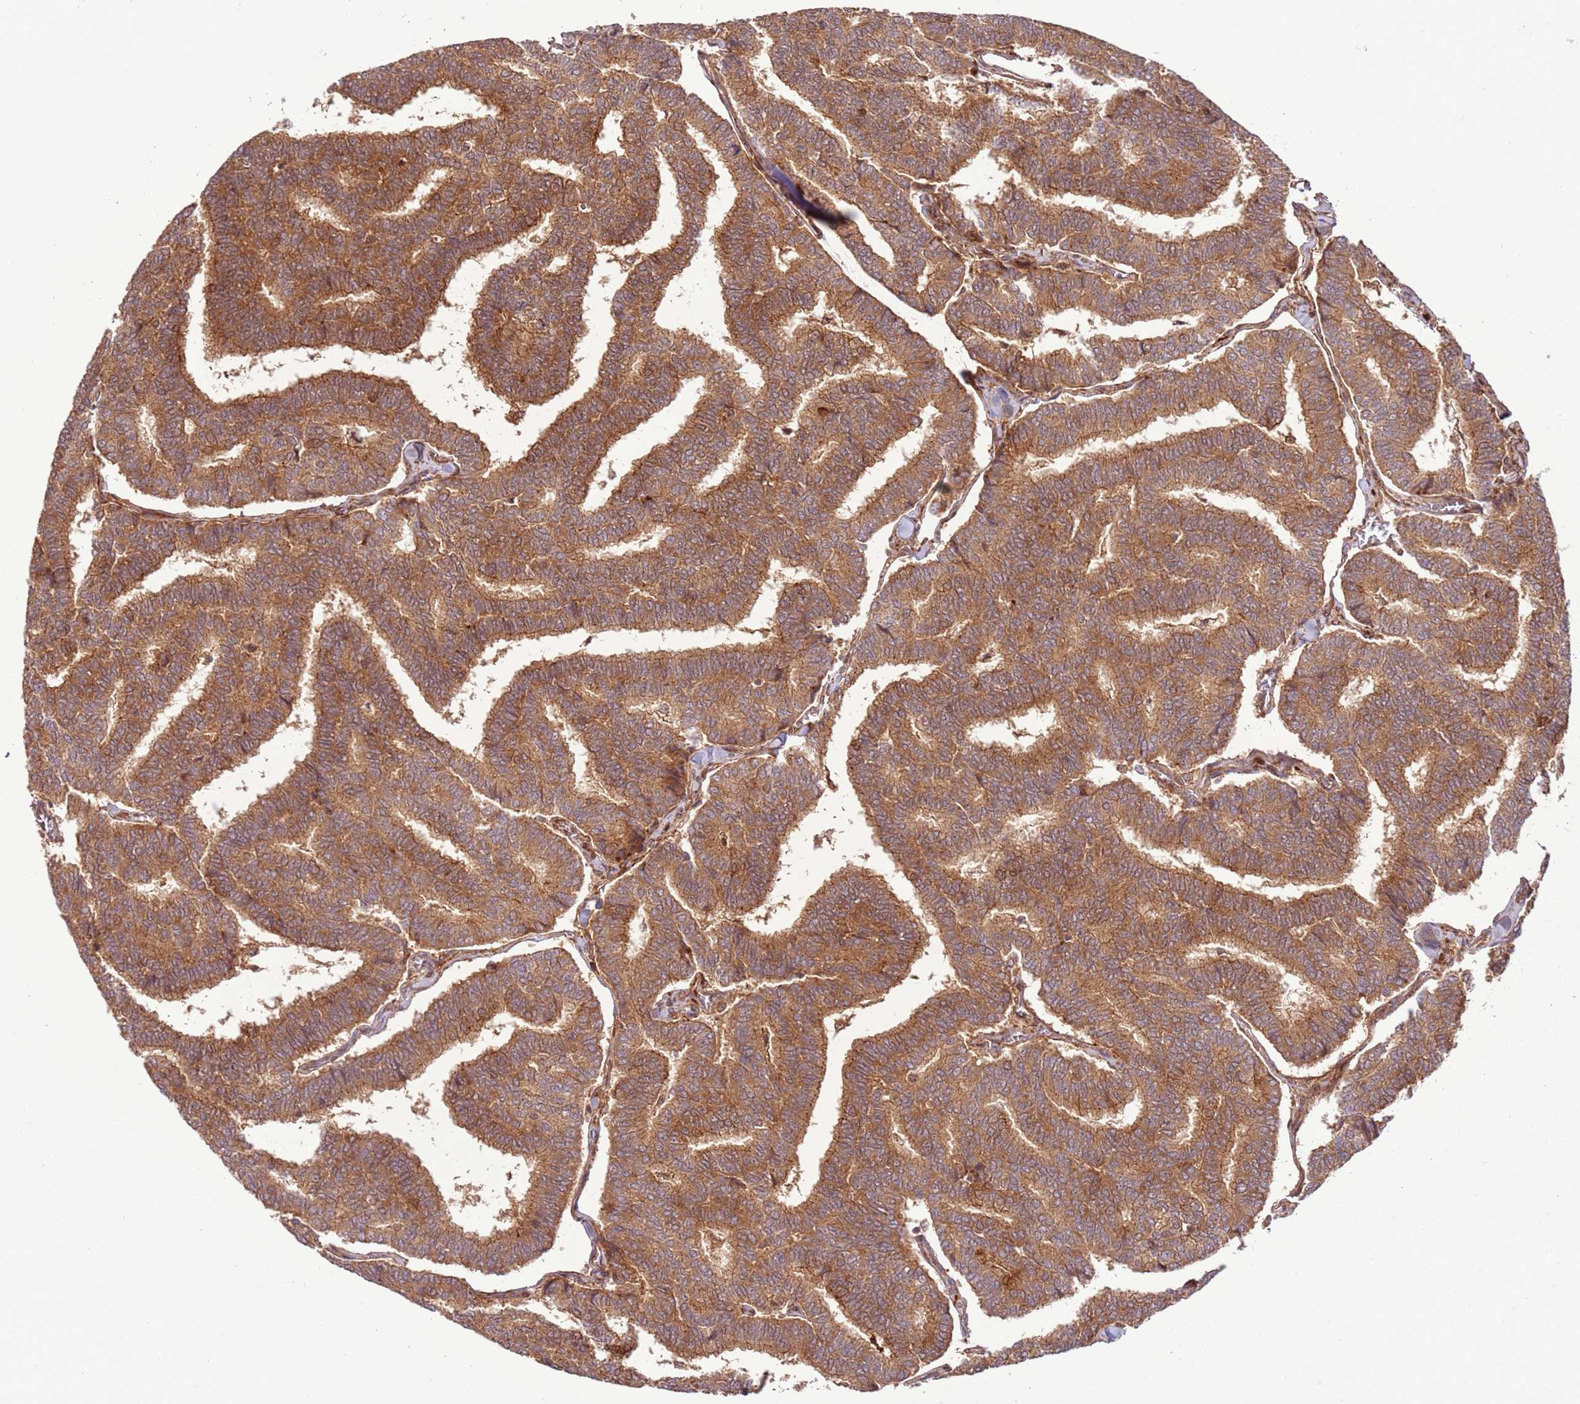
{"staining": {"intensity": "moderate", "quantity": ">75%", "location": "cytoplasmic/membranous"}, "tissue": "thyroid cancer", "cell_type": "Tumor cells", "image_type": "cancer", "snomed": [{"axis": "morphology", "description": "Papillary adenocarcinoma, NOS"}, {"axis": "topography", "description": "Thyroid gland"}], "caption": "Human papillary adenocarcinoma (thyroid) stained with a brown dye demonstrates moderate cytoplasmic/membranous positive expression in approximately >75% of tumor cells.", "gene": "ZNF624", "patient": {"sex": "female", "age": 35}}